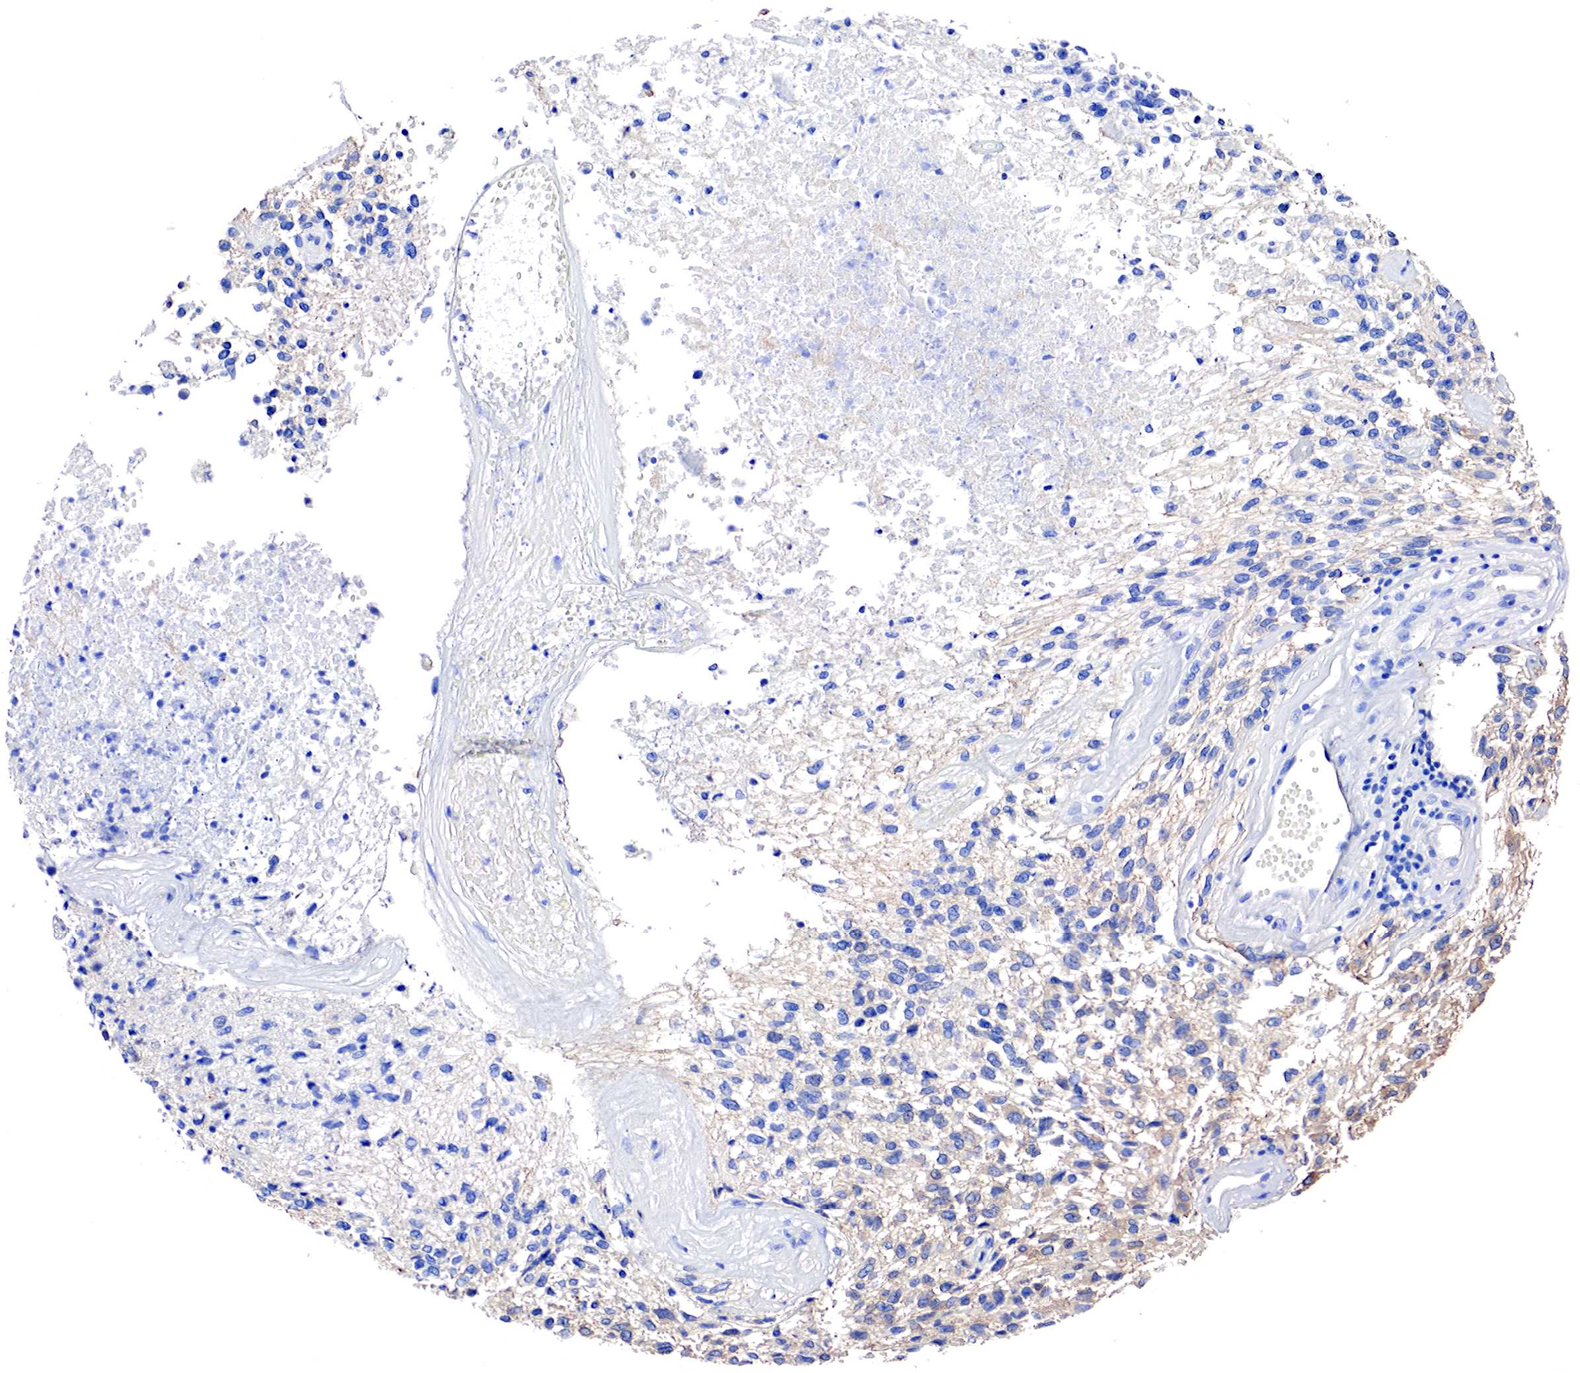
{"staining": {"intensity": "moderate", "quantity": "25%-75%", "location": "cytoplasmic/membranous"}, "tissue": "glioma", "cell_type": "Tumor cells", "image_type": "cancer", "snomed": [{"axis": "morphology", "description": "Glioma, malignant, High grade"}, {"axis": "topography", "description": "Brain"}], "caption": "Human high-grade glioma (malignant) stained for a protein (brown) exhibits moderate cytoplasmic/membranous positive staining in about 25%-75% of tumor cells.", "gene": "RDX", "patient": {"sex": "male", "age": 77}}